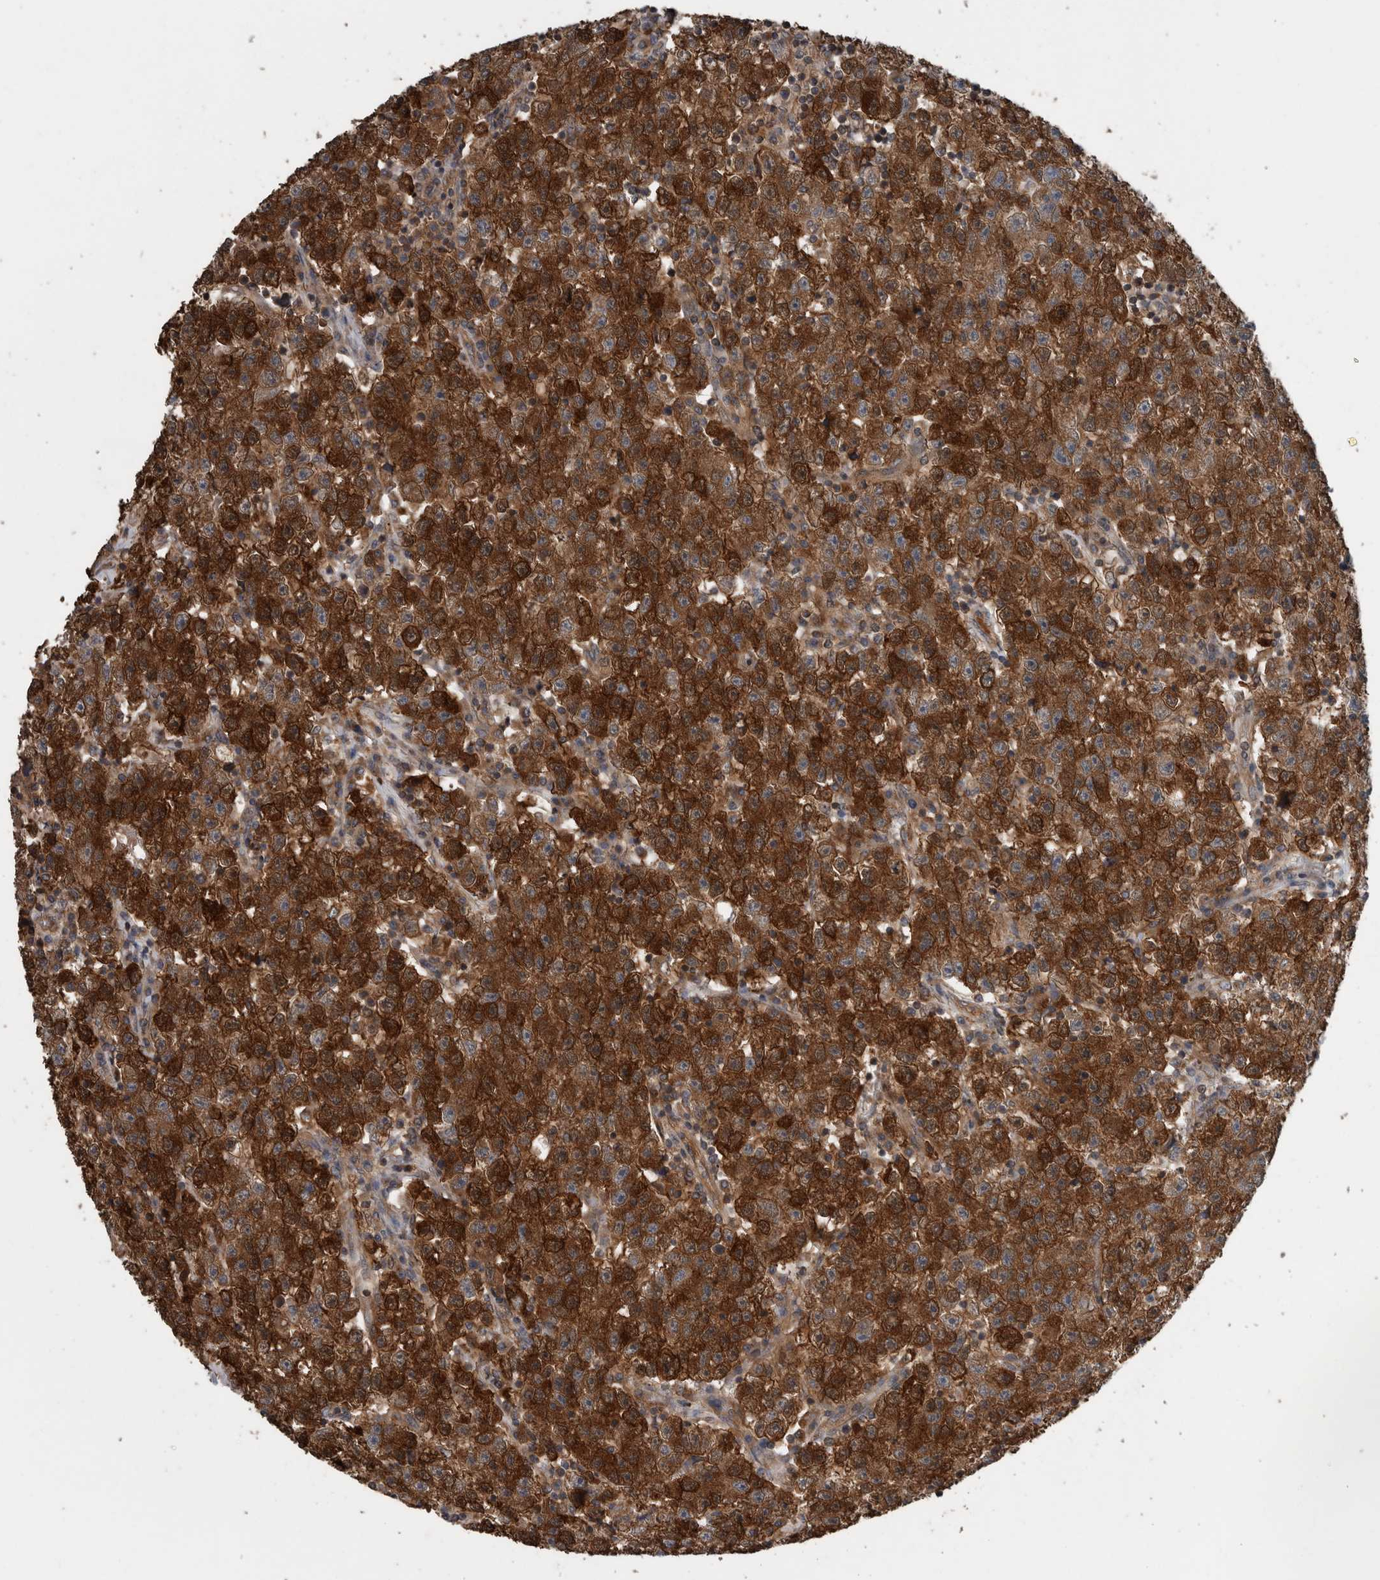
{"staining": {"intensity": "strong", "quantity": ">75%", "location": "cytoplasmic/membranous"}, "tissue": "testis cancer", "cell_type": "Tumor cells", "image_type": "cancer", "snomed": [{"axis": "morphology", "description": "Seminoma, NOS"}, {"axis": "topography", "description": "Testis"}], "caption": "Immunohistochemical staining of human testis seminoma exhibits high levels of strong cytoplasmic/membranous protein expression in approximately >75% of tumor cells.", "gene": "RIOK3", "patient": {"sex": "male", "age": 22}}